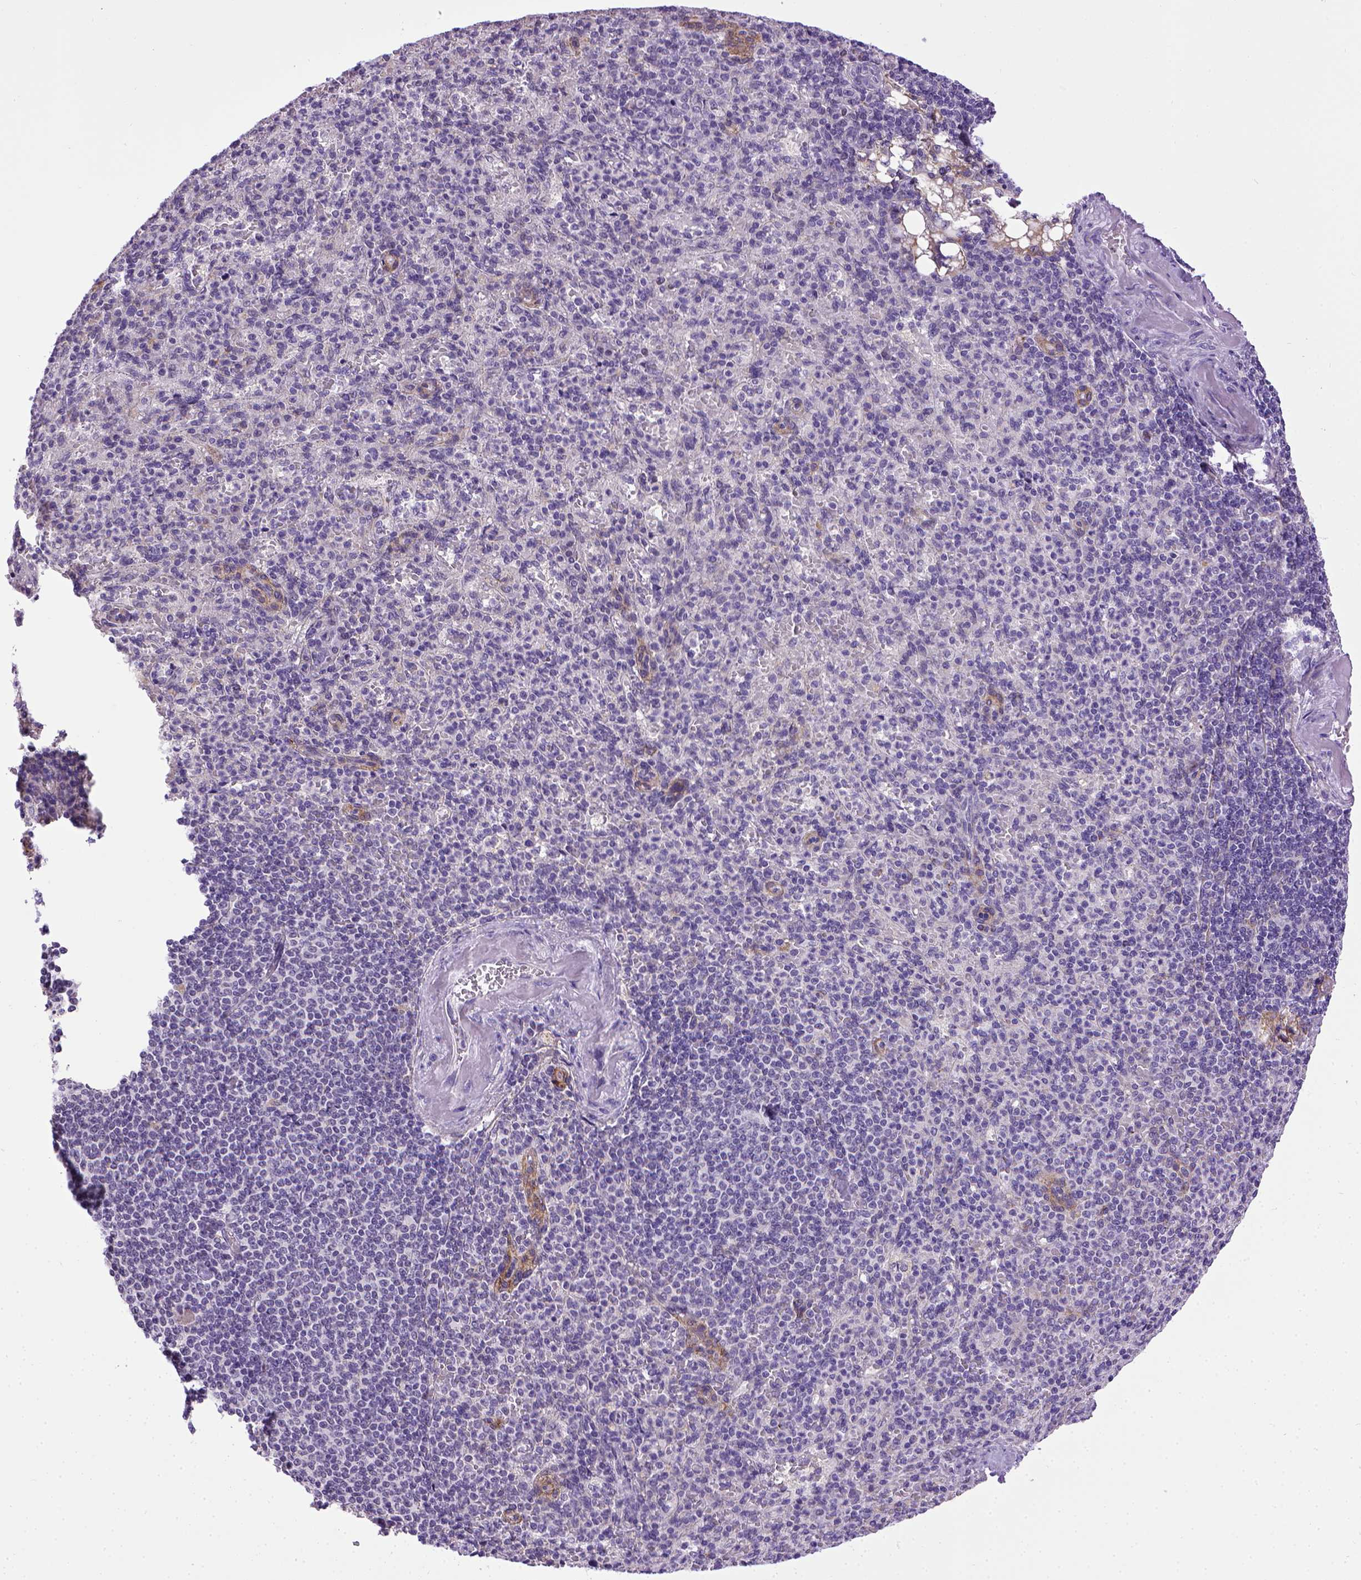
{"staining": {"intensity": "negative", "quantity": "none", "location": "none"}, "tissue": "spleen", "cell_type": "Cells in red pulp", "image_type": "normal", "snomed": [{"axis": "morphology", "description": "Normal tissue, NOS"}, {"axis": "topography", "description": "Spleen"}], "caption": "Benign spleen was stained to show a protein in brown. There is no significant staining in cells in red pulp. (DAB (3,3'-diaminobenzidine) immunohistochemistry visualized using brightfield microscopy, high magnification).", "gene": "CDH1", "patient": {"sex": "female", "age": 74}}